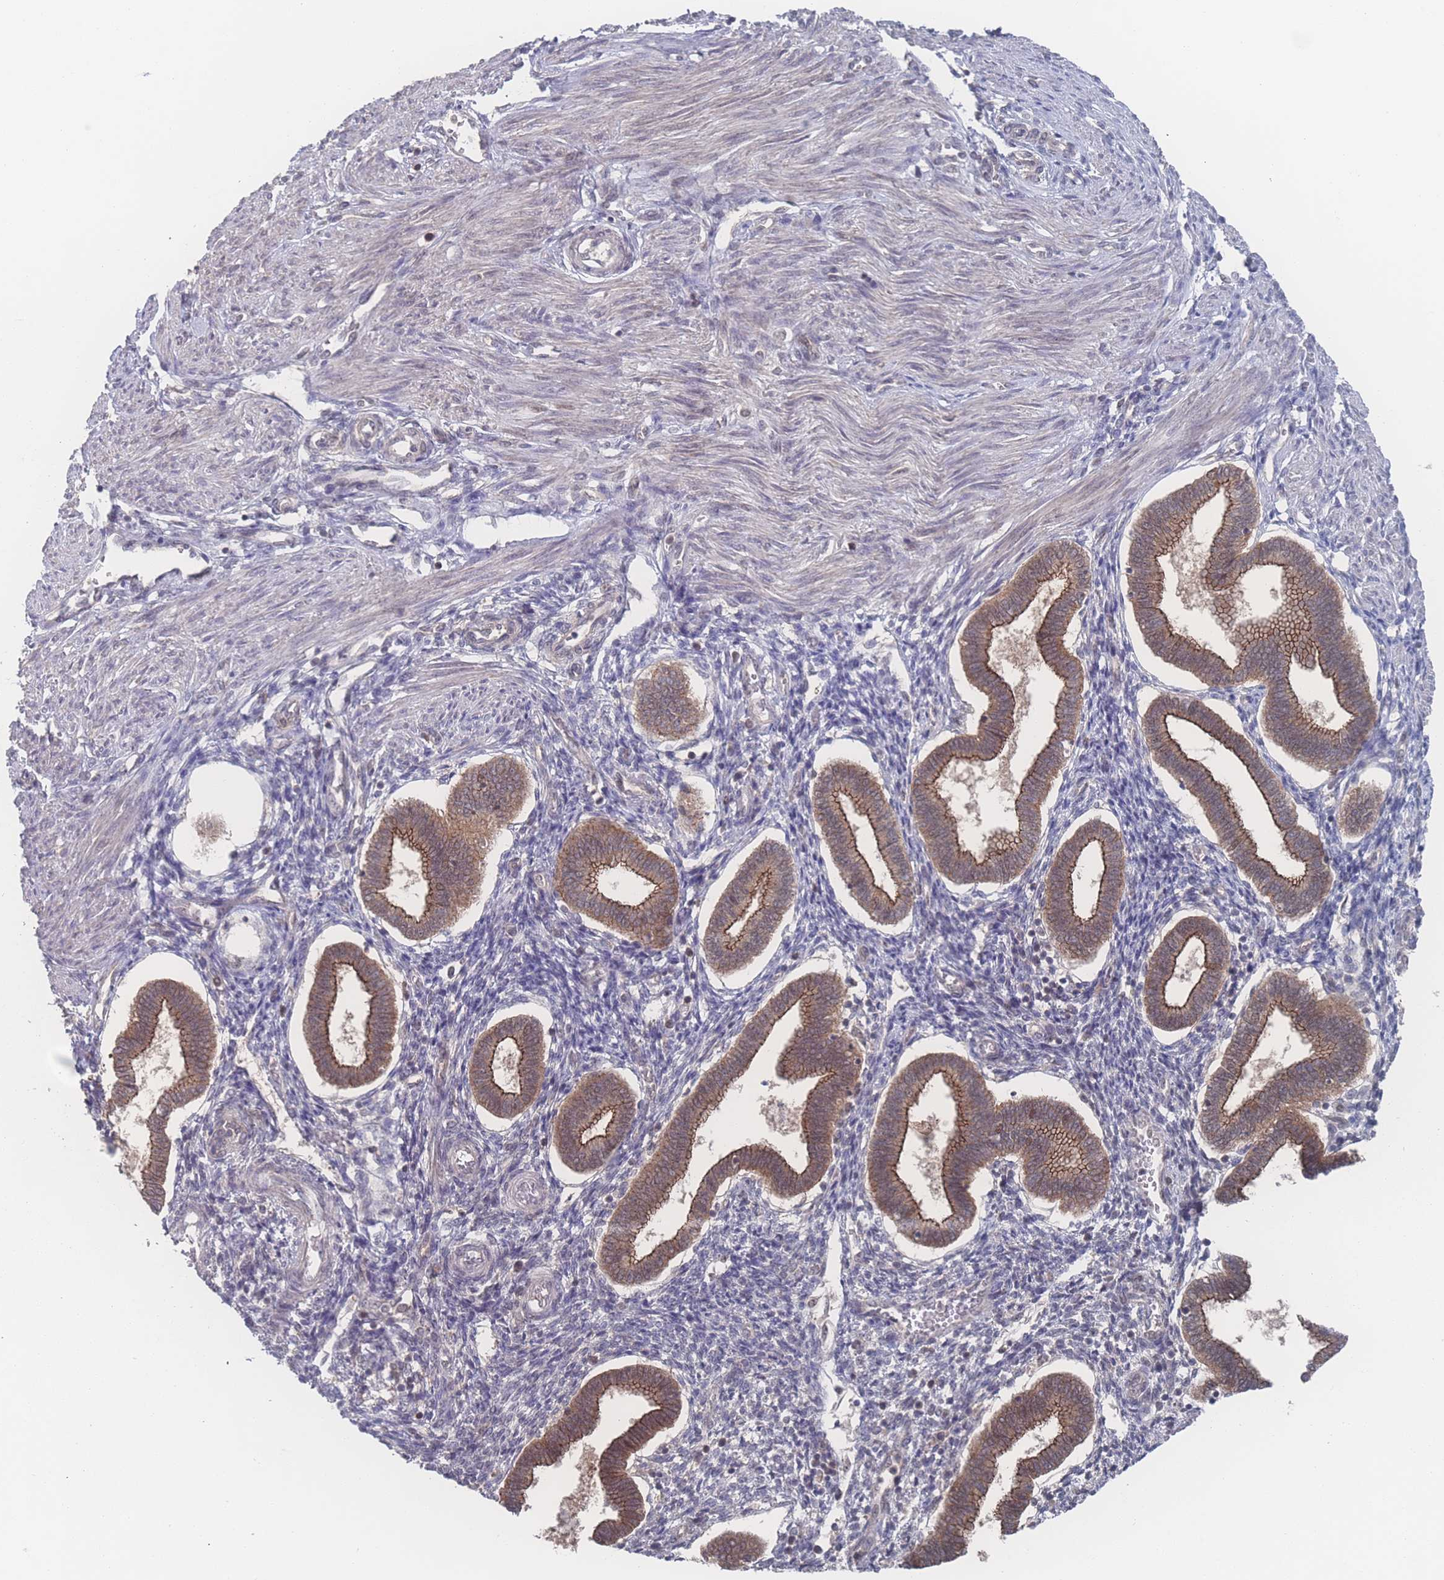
{"staining": {"intensity": "weak", "quantity": "25%-75%", "location": "nuclear"}, "tissue": "endometrium", "cell_type": "Cells in endometrial stroma", "image_type": "normal", "snomed": [{"axis": "morphology", "description": "Normal tissue, NOS"}, {"axis": "topography", "description": "Endometrium"}], "caption": "Immunohistochemistry (IHC) of benign endometrium displays low levels of weak nuclear expression in about 25%-75% of cells in endometrial stroma. (IHC, brightfield microscopy, high magnification).", "gene": "NBEAL1", "patient": {"sex": "female", "age": 24}}